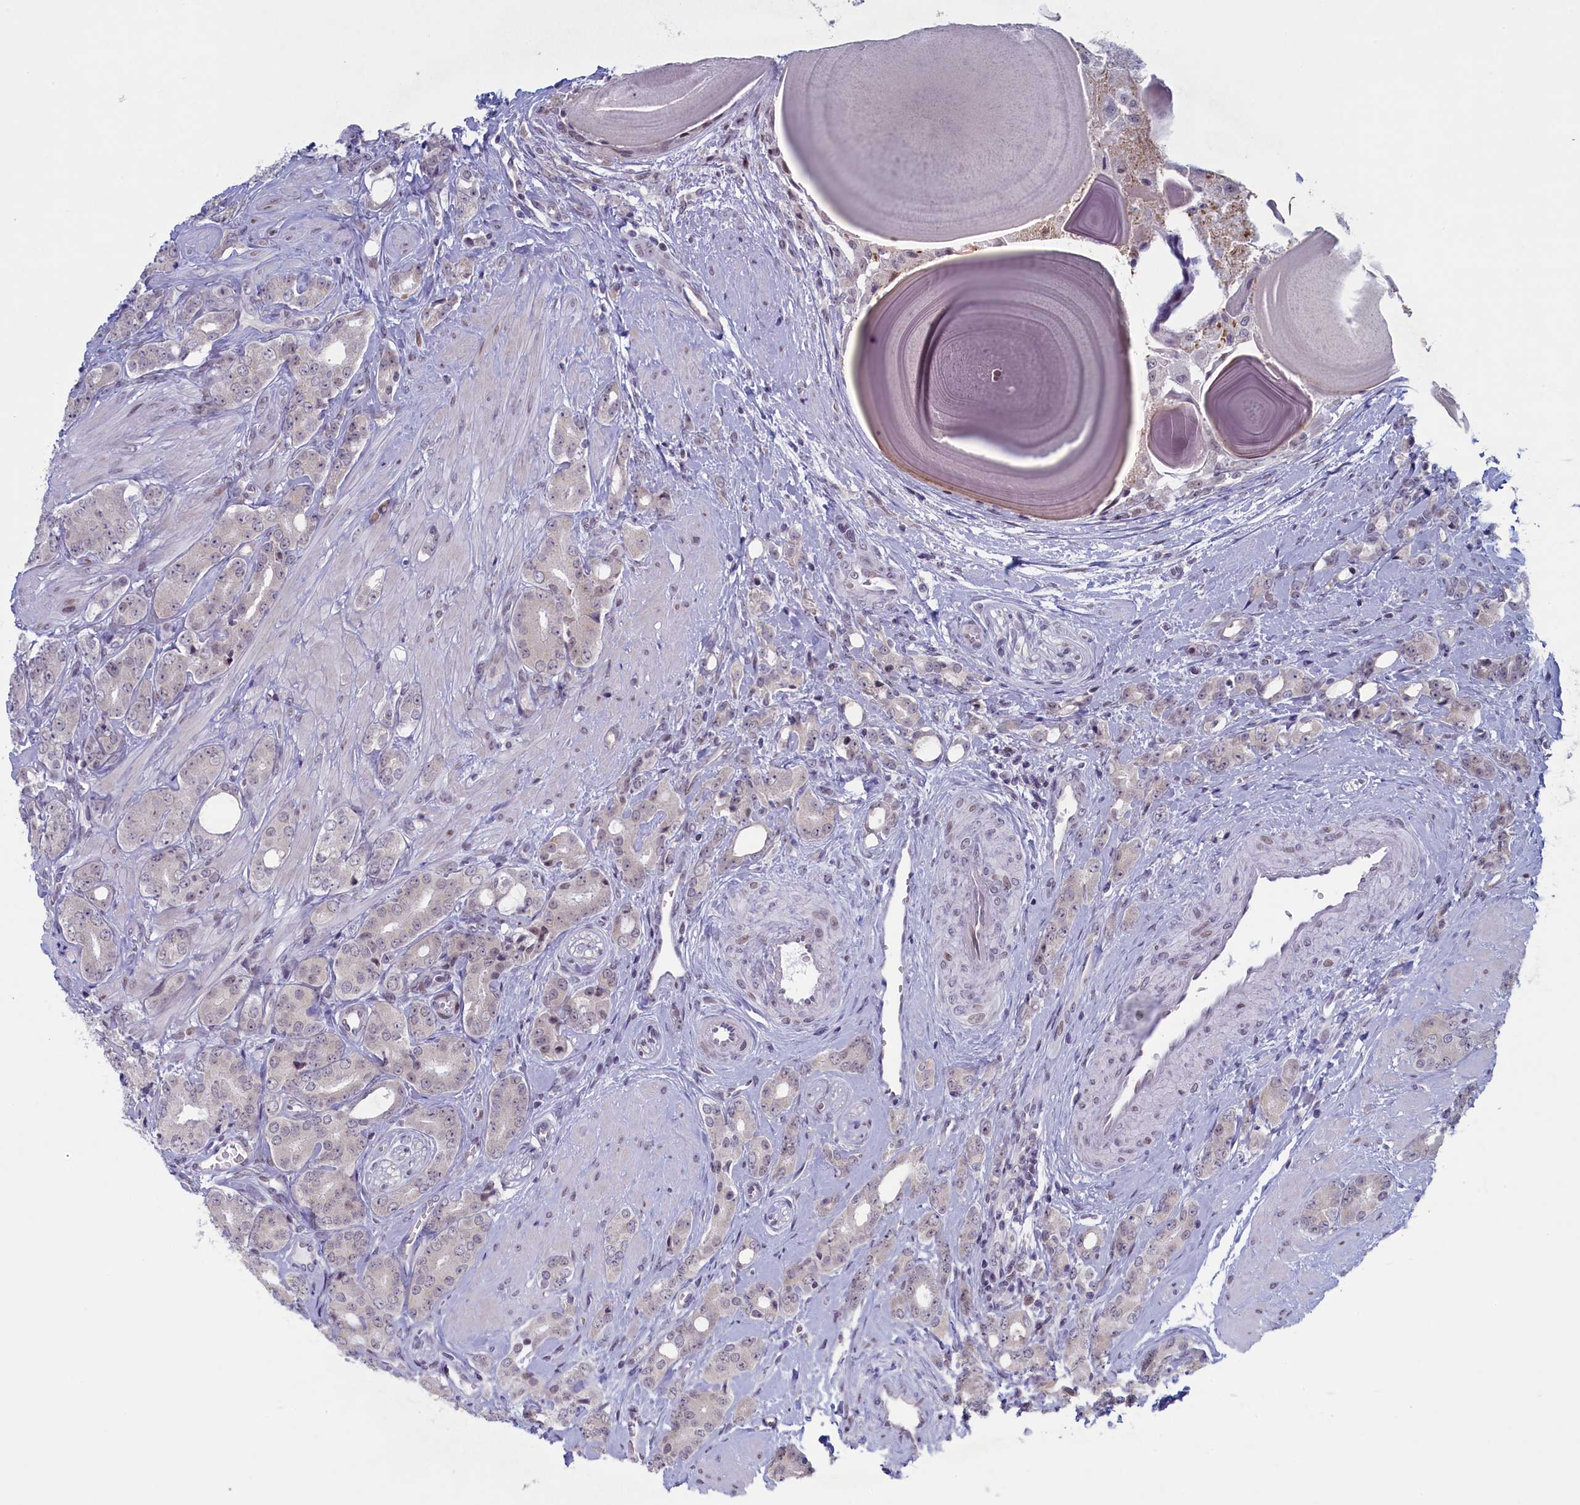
{"staining": {"intensity": "negative", "quantity": "none", "location": "none"}, "tissue": "prostate cancer", "cell_type": "Tumor cells", "image_type": "cancer", "snomed": [{"axis": "morphology", "description": "Adenocarcinoma, High grade"}, {"axis": "topography", "description": "Prostate"}], "caption": "Protein analysis of prostate cancer demonstrates no significant staining in tumor cells.", "gene": "ATF7IP2", "patient": {"sex": "male", "age": 62}}